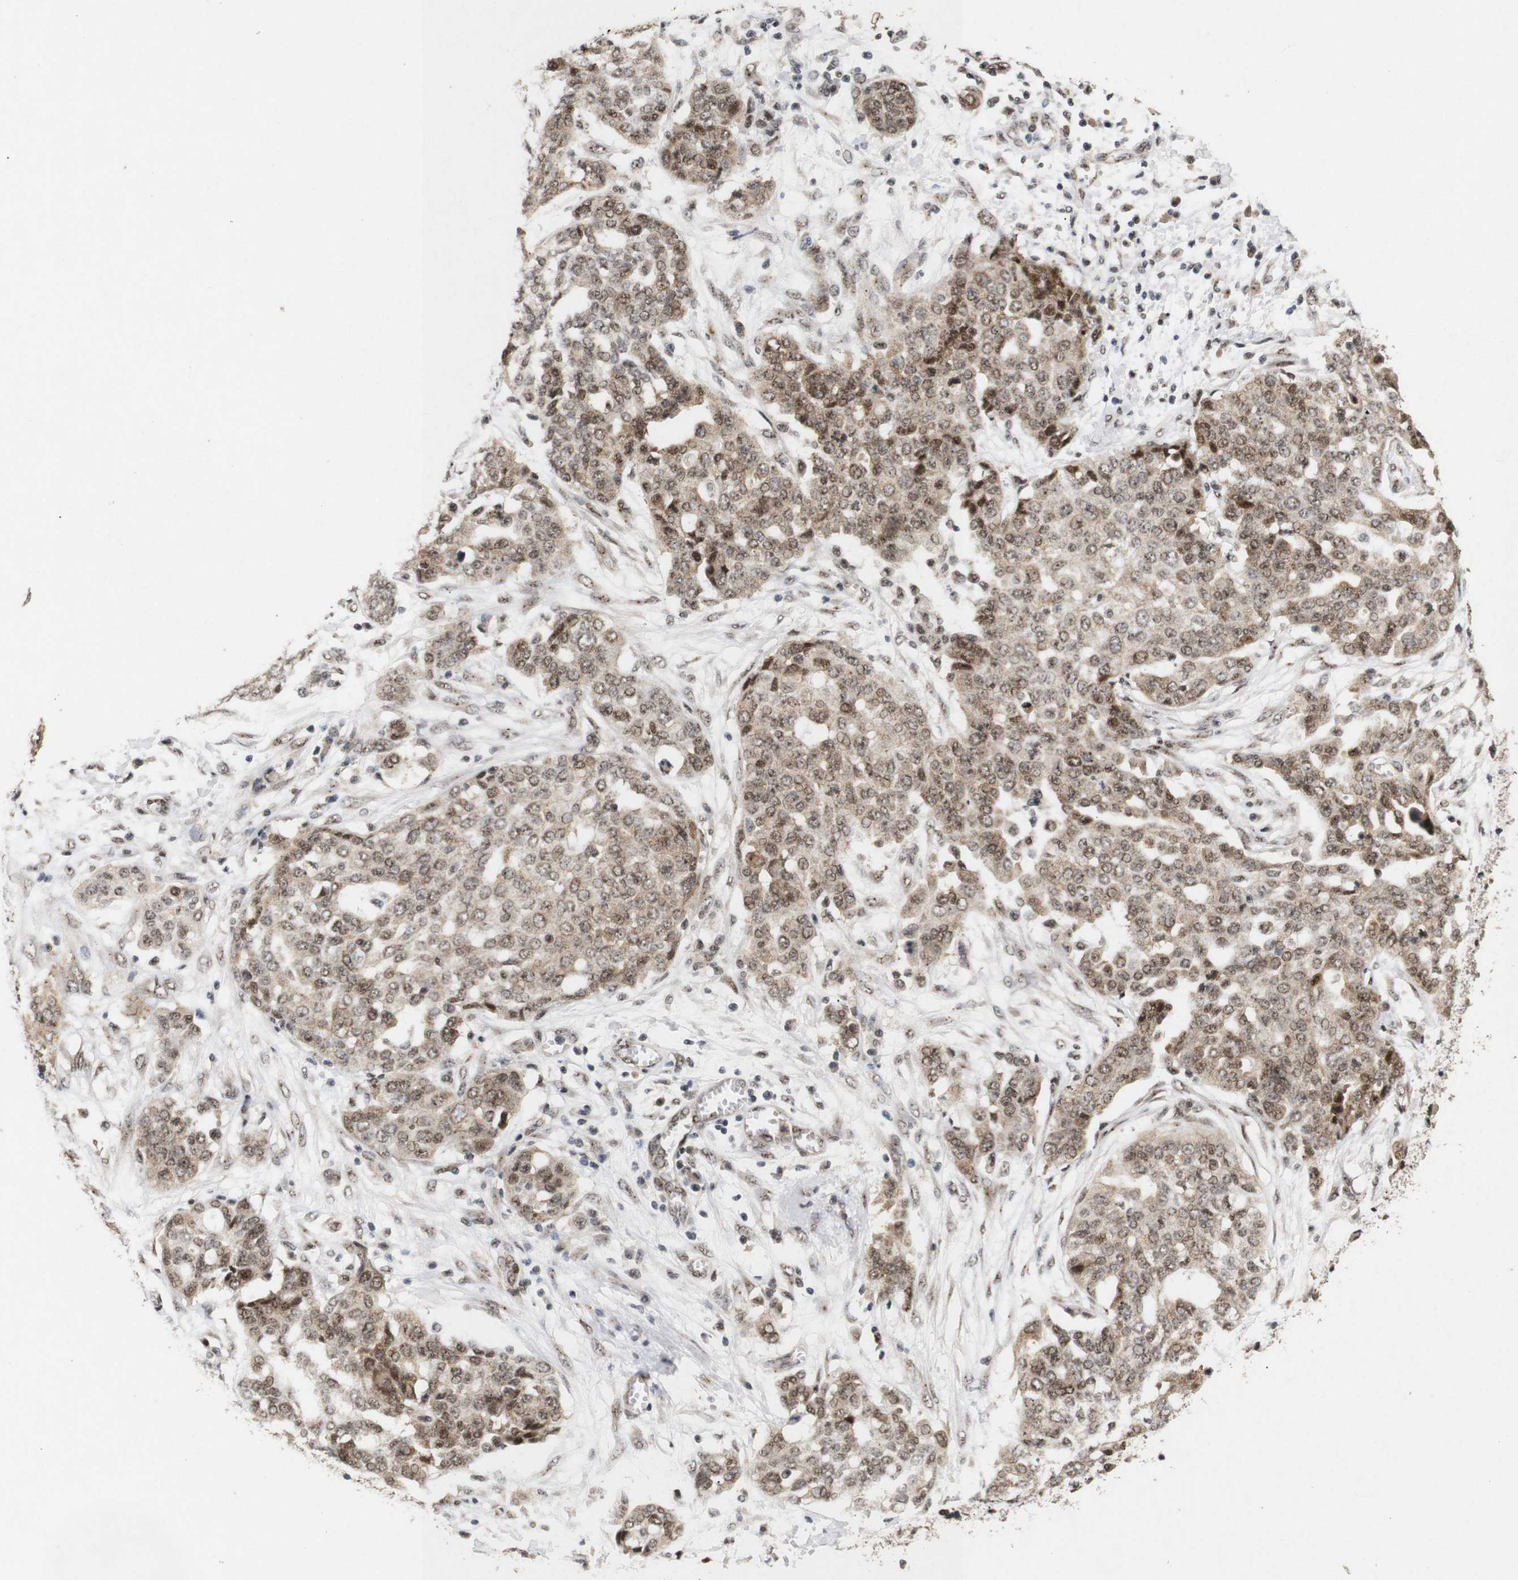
{"staining": {"intensity": "moderate", "quantity": ">75%", "location": "cytoplasmic/membranous,nuclear"}, "tissue": "ovarian cancer", "cell_type": "Tumor cells", "image_type": "cancer", "snomed": [{"axis": "morphology", "description": "Cystadenocarcinoma, serous, NOS"}, {"axis": "topography", "description": "Soft tissue"}, {"axis": "topography", "description": "Ovary"}], "caption": "High-magnification brightfield microscopy of serous cystadenocarcinoma (ovarian) stained with DAB (3,3'-diaminobenzidine) (brown) and counterstained with hematoxylin (blue). tumor cells exhibit moderate cytoplasmic/membranous and nuclear expression is appreciated in approximately>75% of cells.", "gene": "PYM1", "patient": {"sex": "female", "age": 57}}